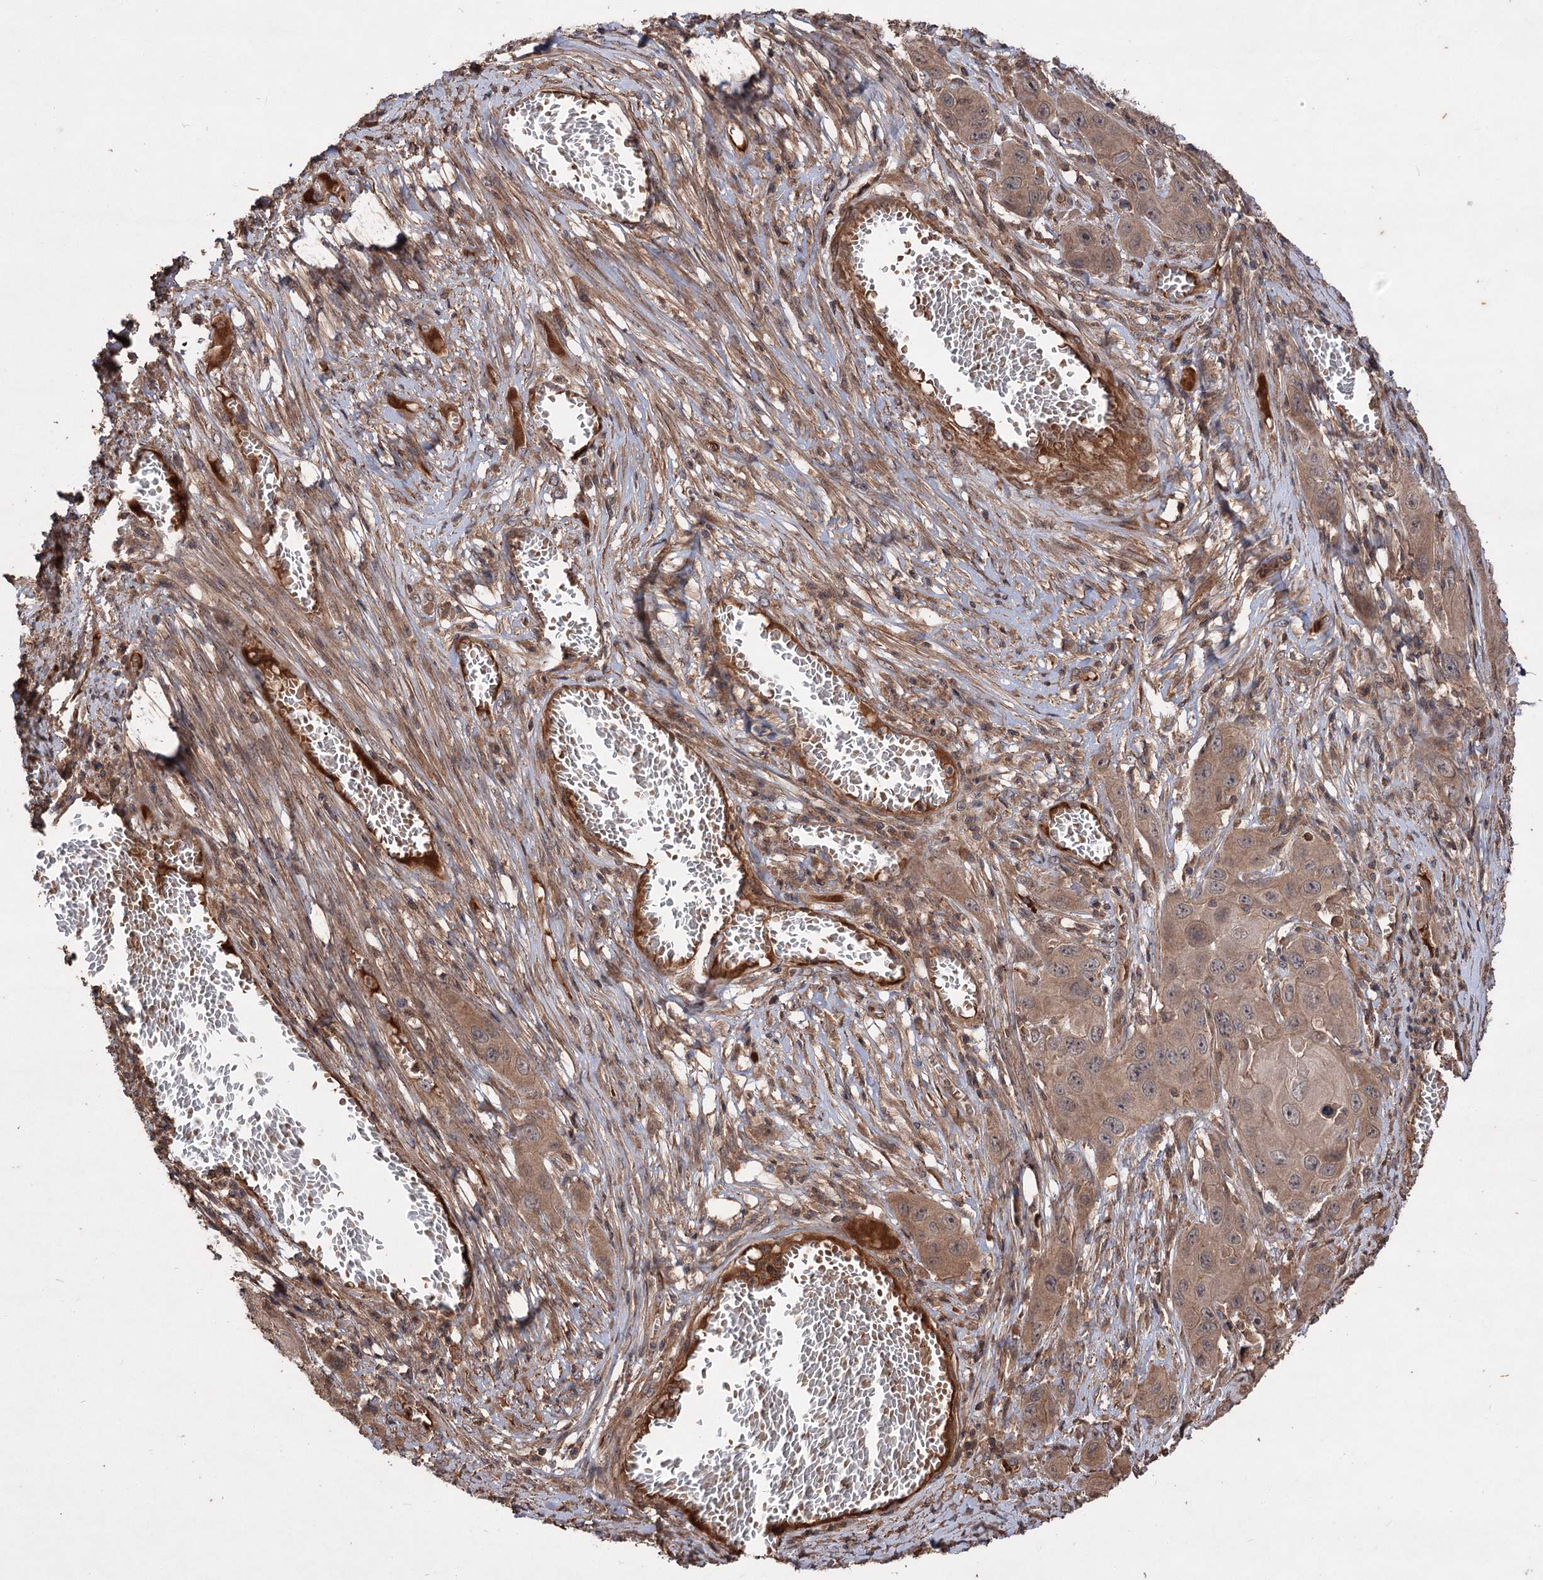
{"staining": {"intensity": "moderate", "quantity": "25%-75%", "location": "cytoplasmic/membranous"}, "tissue": "skin cancer", "cell_type": "Tumor cells", "image_type": "cancer", "snomed": [{"axis": "morphology", "description": "Squamous cell carcinoma, NOS"}, {"axis": "topography", "description": "Skin"}], "caption": "Immunohistochemical staining of skin cancer (squamous cell carcinoma) displays moderate cytoplasmic/membranous protein staining in about 25%-75% of tumor cells.", "gene": "ADK", "patient": {"sex": "male", "age": 55}}